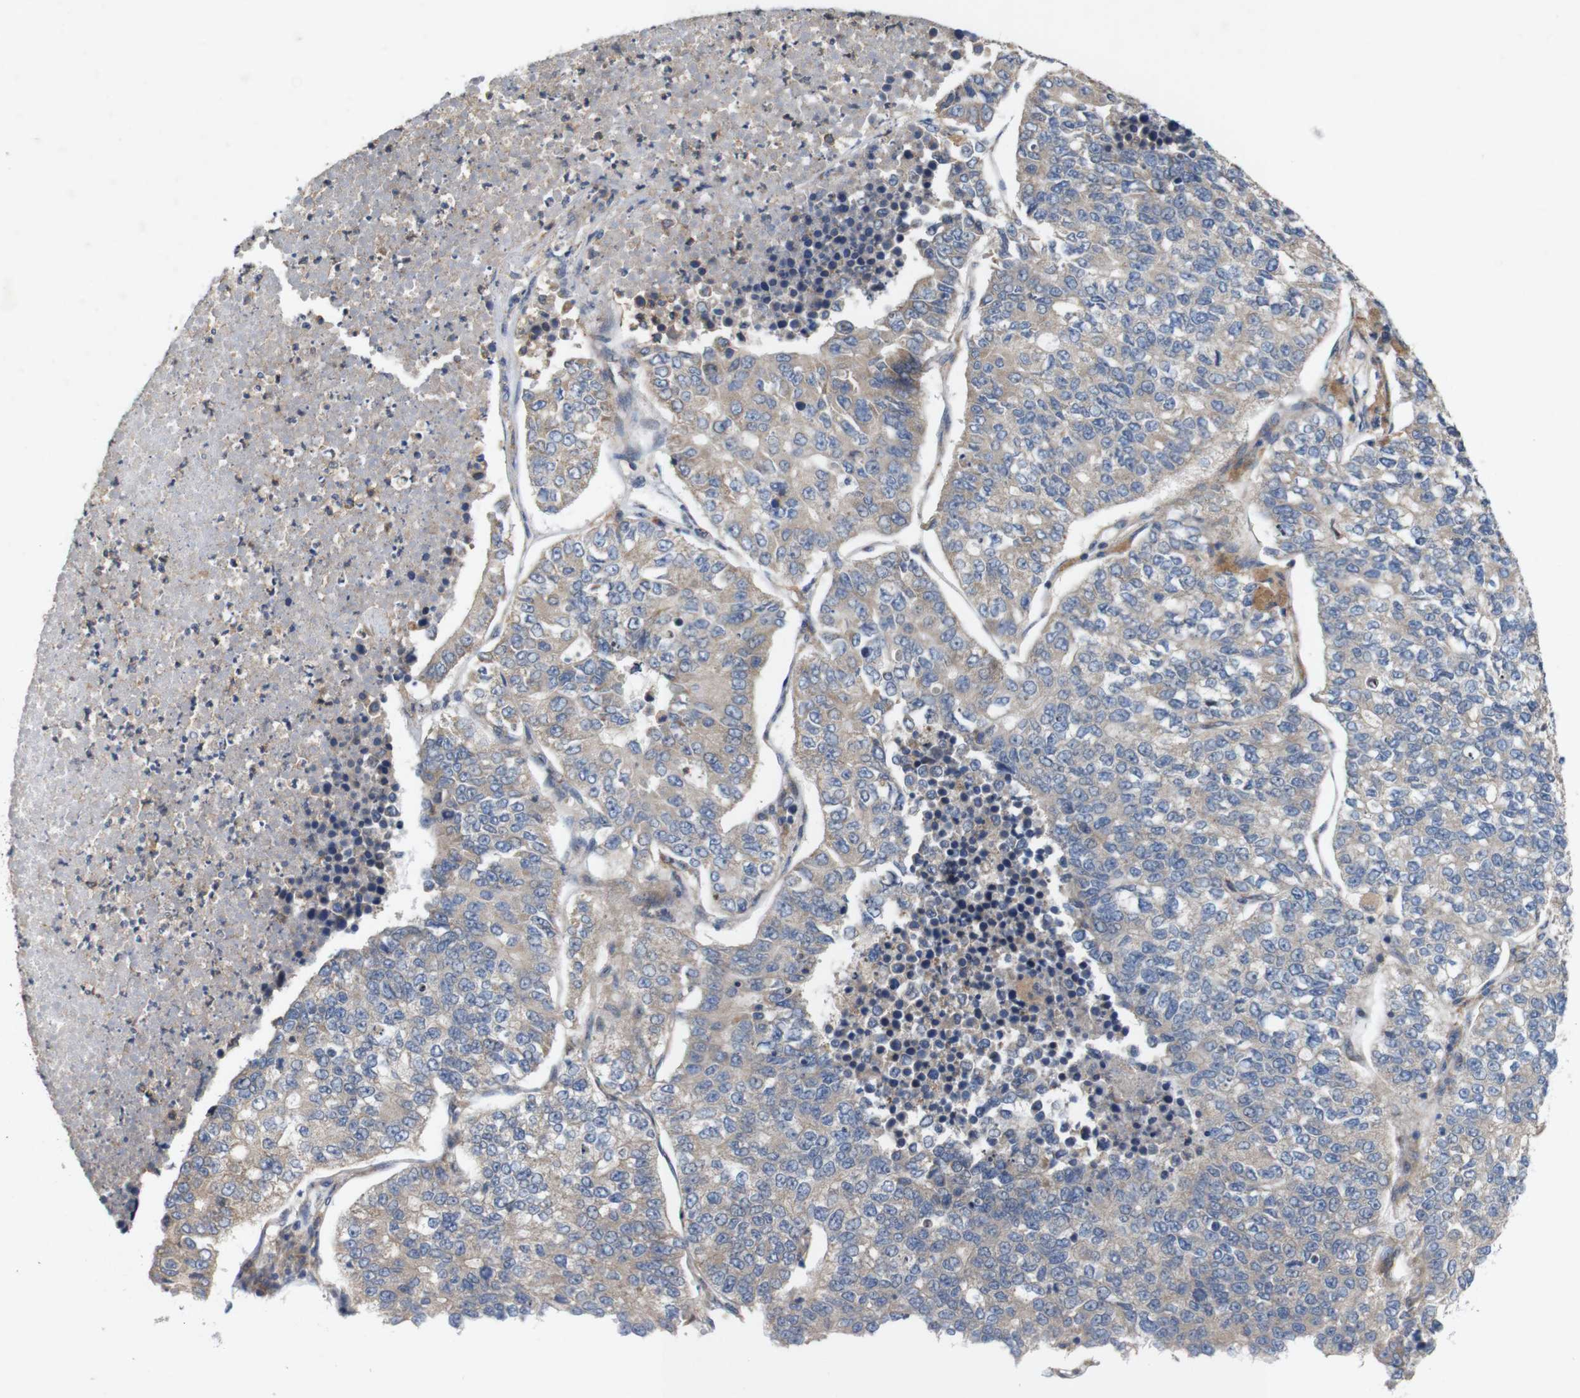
{"staining": {"intensity": "weak", "quantity": ">75%", "location": "cytoplasmic/membranous"}, "tissue": "lung cancer", "cell_type": "Tumor cells", "image_type": "cancer", "snomed": [{"axis": "morphology", "description": "Adenocarcinoma, NOS"}, {"axis": "topography", "description": "Lung"}], "caption": "Immunohistochemistry (IHC) (DAB) staining of adenocarcinoma (lung) reveals weak cytoplasmic/membranous protein expression in approximately >75% of tumor cells.", "gene": "SIGLEC8", "patient": {"sex": "male", "age": 49}}